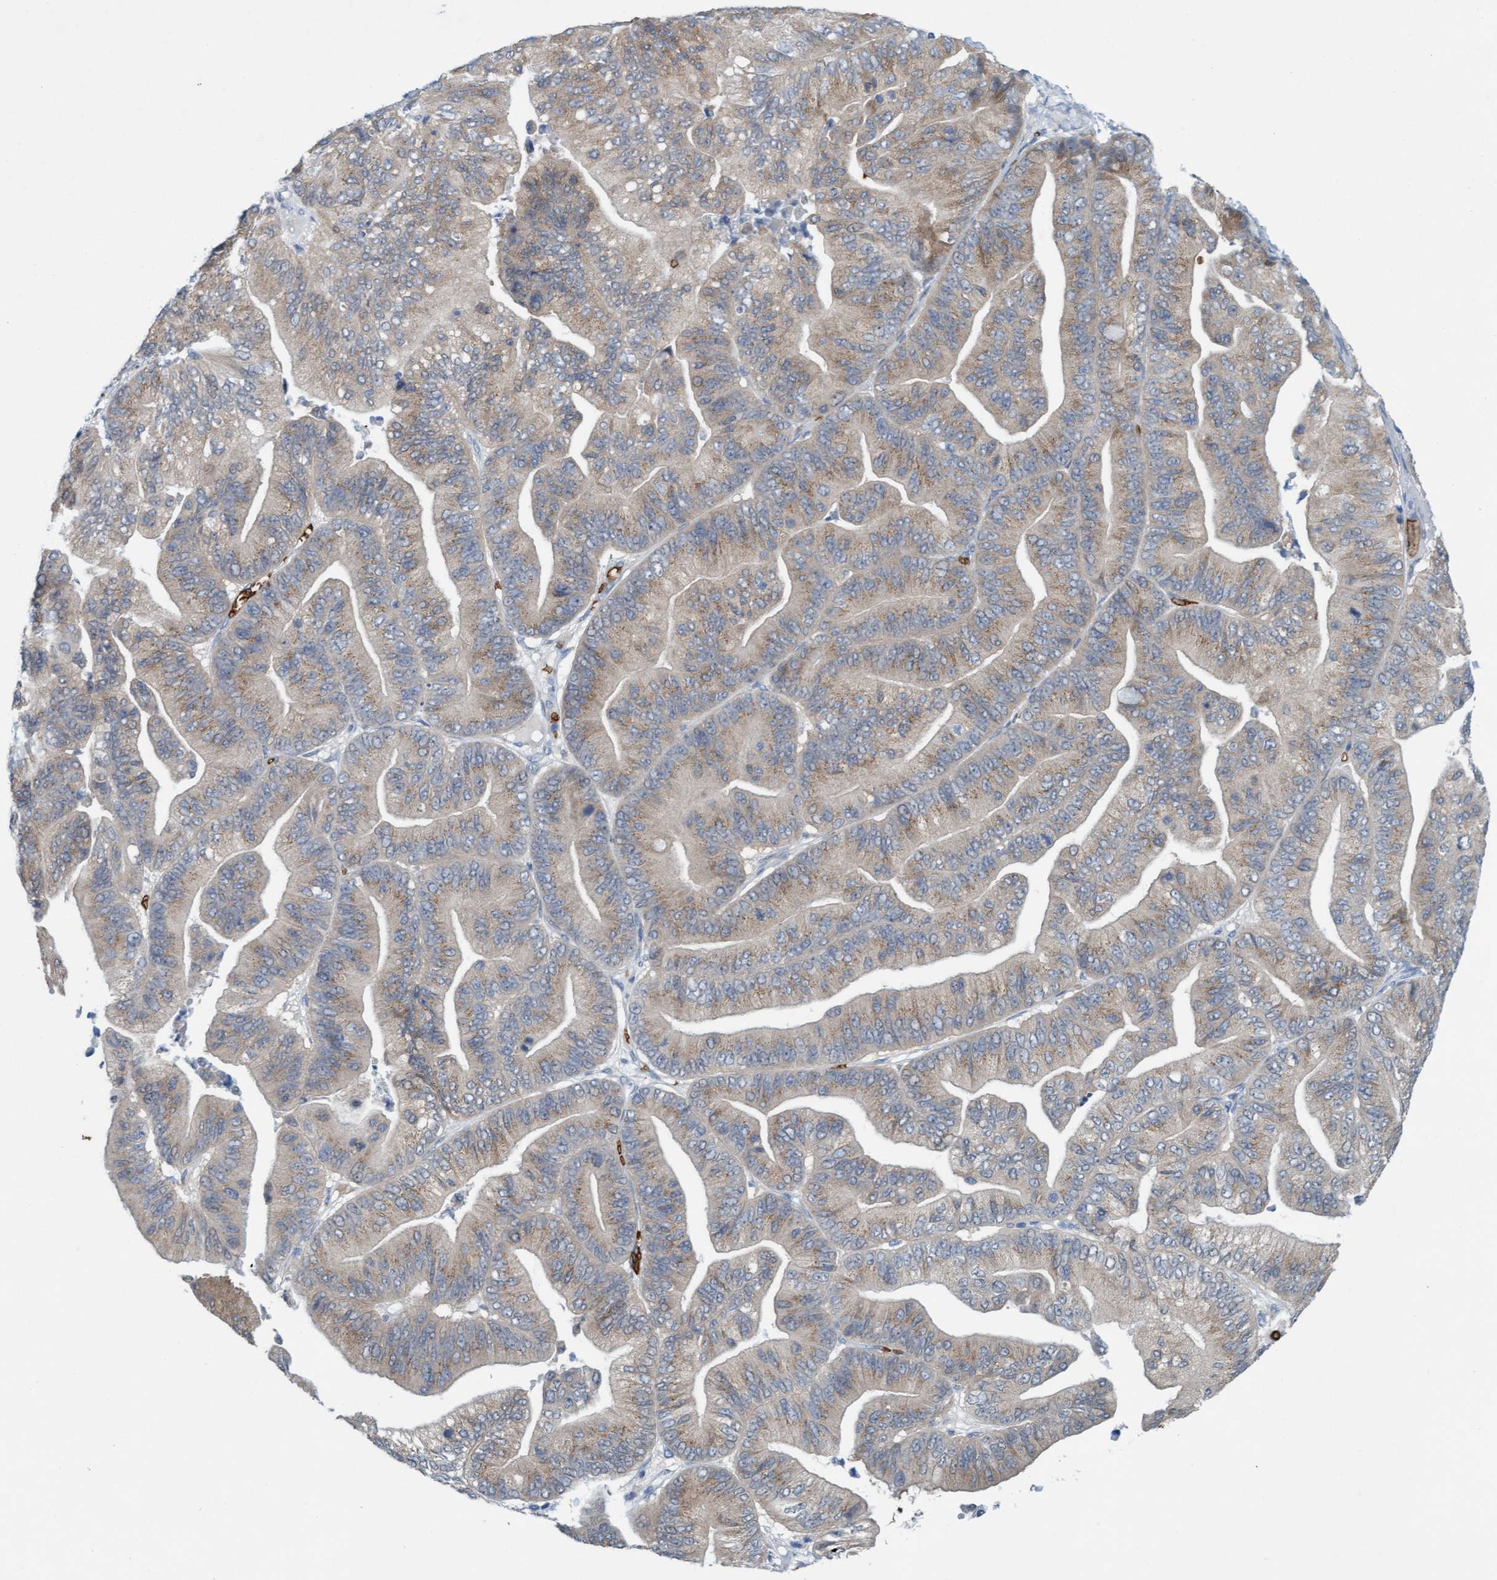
{"staining": {"intensity": "moderate", "quantity": "25%-75%", "location": "cytoplasmic/membranous"}, "tissue": "ovarian cancer", "cell_type": "Tumor cells", "image_type": "cancer", "snomed": [{"axis": "morphology", "description": "Cystadenocarcinoma, mucinous, NOS"}, {"axis": "topography", "description": "Ovary"}], "caption": "Ovarian mucinous cystadenocarcinoma stained for a protein reveals moderate cytoplasmic/membranous positivity in tumor cells. Nuclei are stained in blue.", "gene": "SPEM2", "patient": {"sex": "female", "age": 61}}